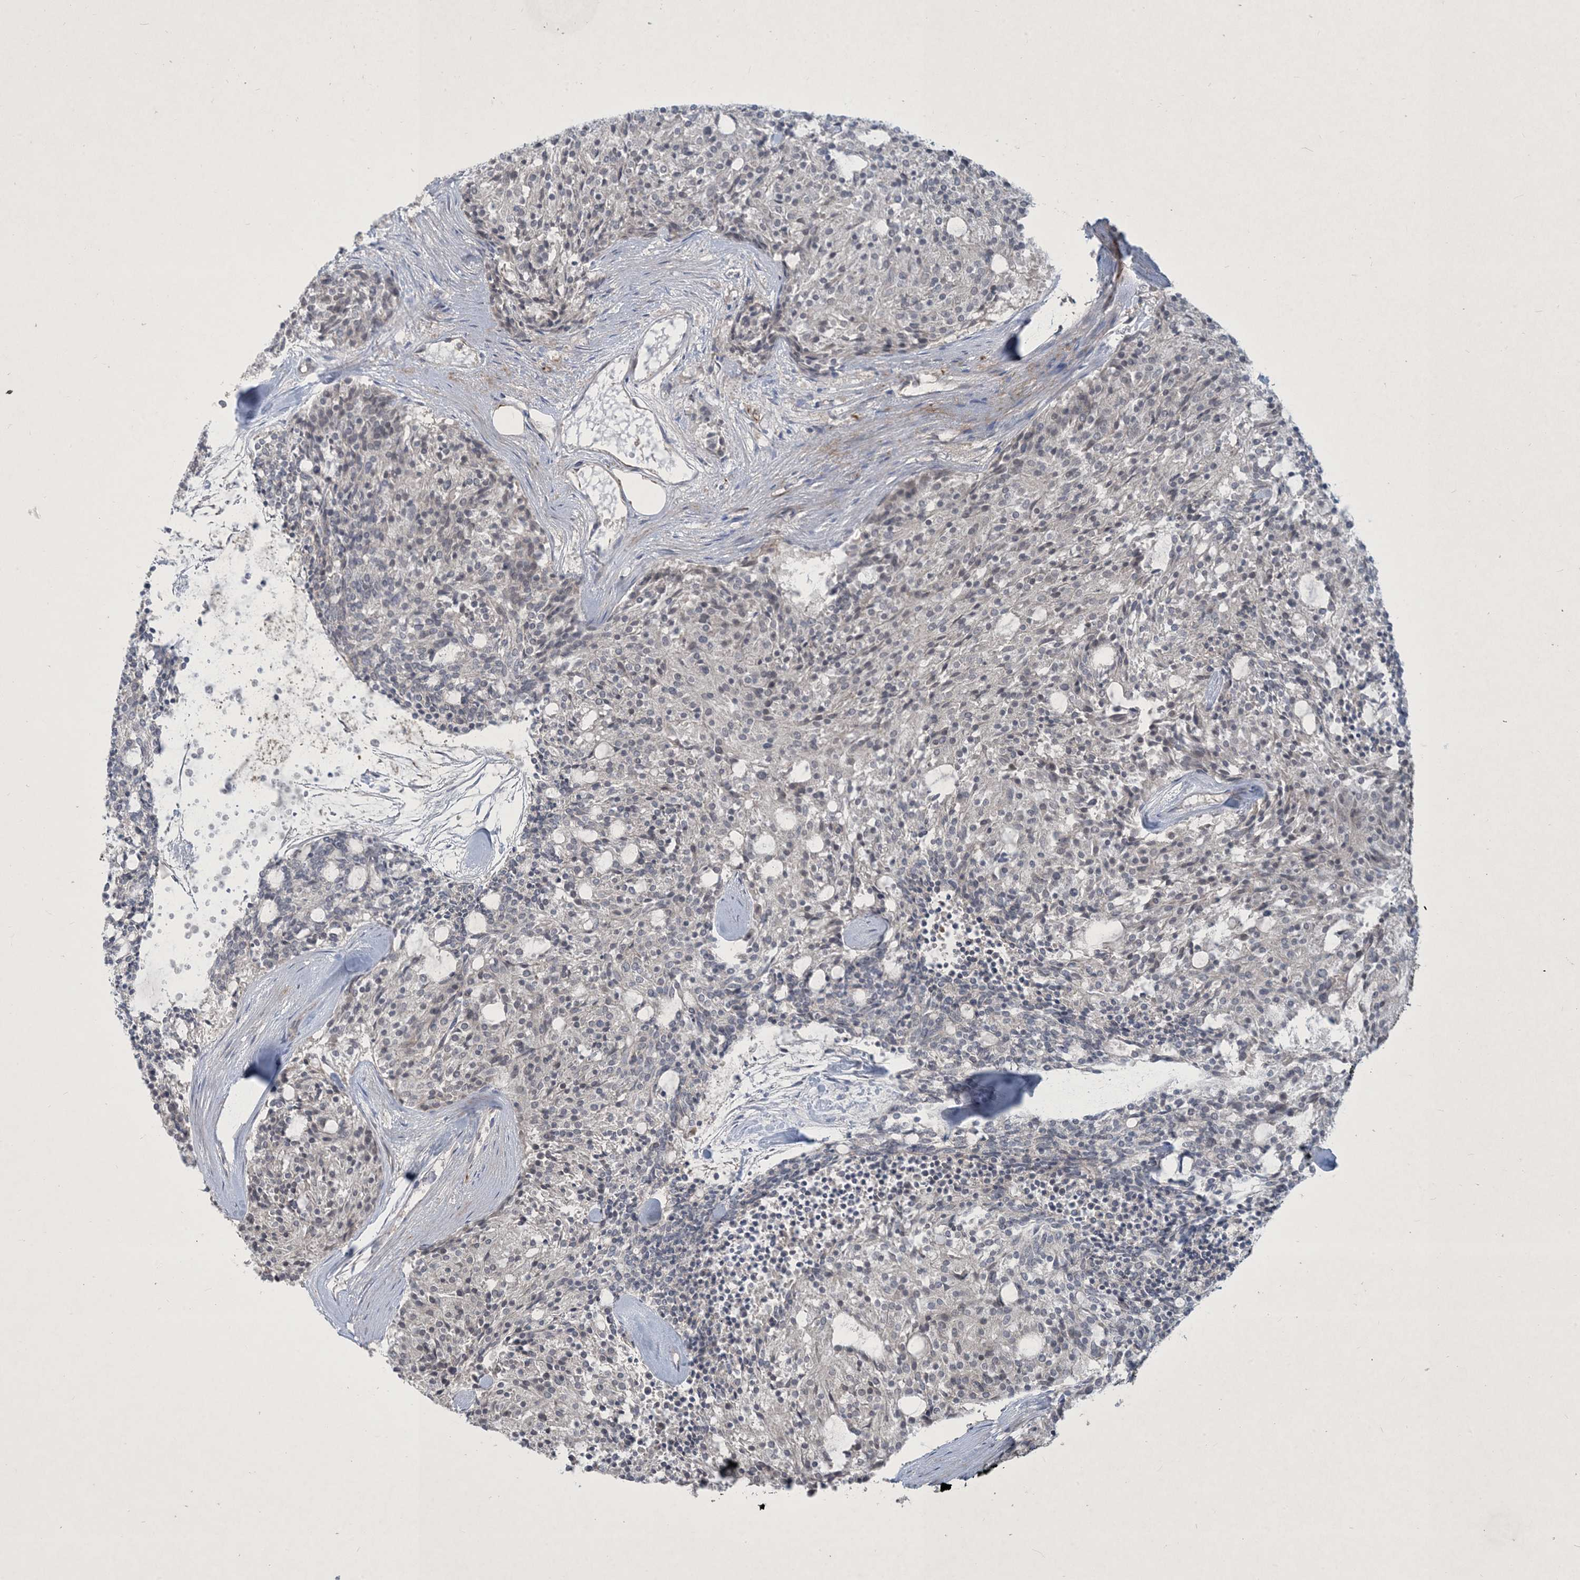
{"staining": {"intensity": "negative", "quantity": "none", "location": "none"}, "tissue": "carcinoid", "cell_type": "Tumor cells", "image_type": "cancer", "snomed": [{"axis": "morphology", "description": "Carcinoid, malignant, NOS"}, {"axis": "topography", "description": "Pancreas"}], "caption": "Carcinoid stained for a protein using IHC displays no expression tumor cells.", "gene": "CDS1", "patient": {"sex": "female", "age": 54}}